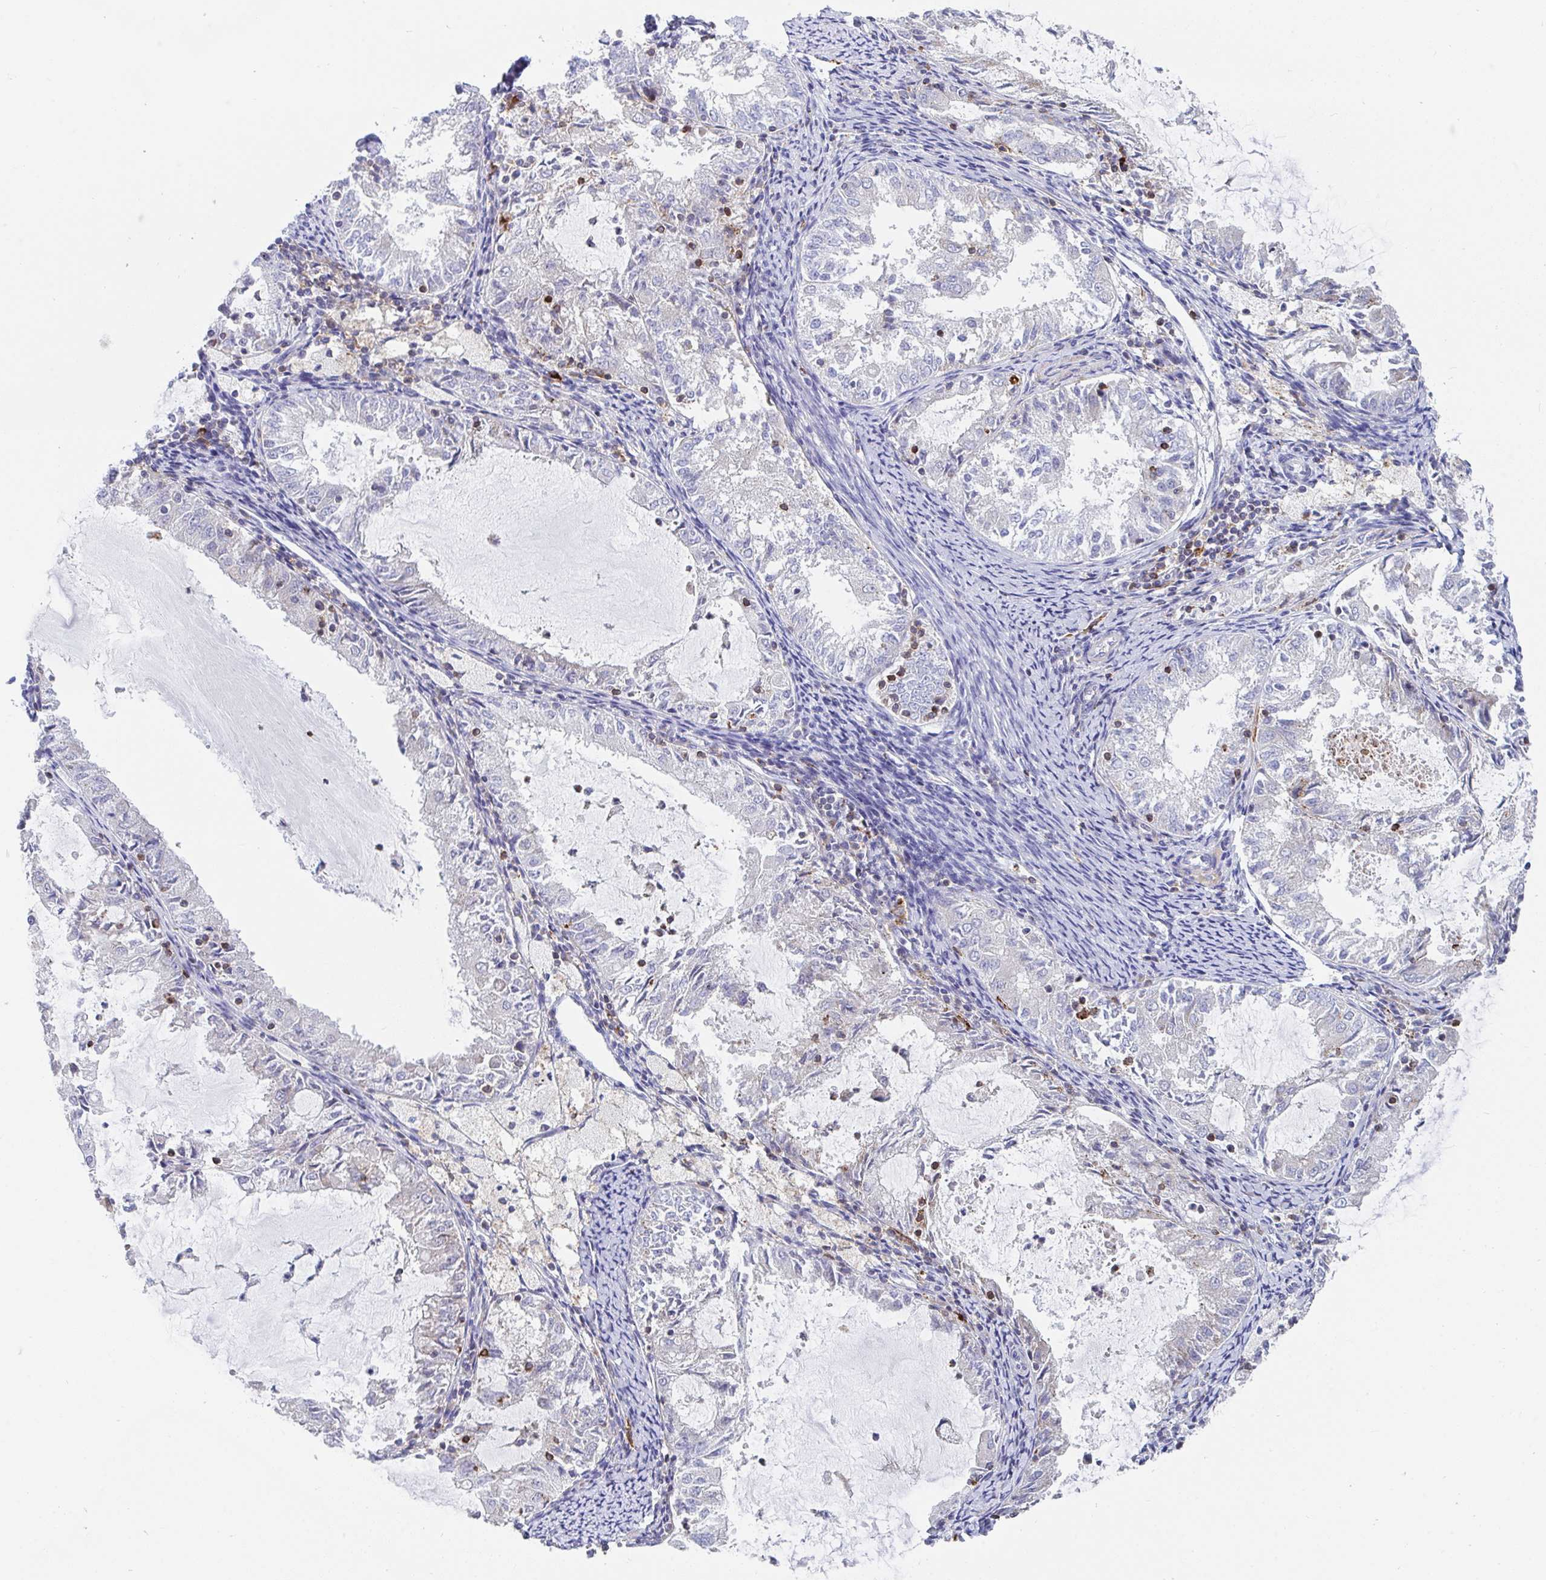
{"staining": {"intensity": "negative", "quantity": "none", "location": "none"}, "tissue": "endometrial cancer", "cell_type": "Tumor cells", "image_type": "cancer", "snomed": [{"axis": "morphology", "description": "Adenocarcinoma, NOS"}, {"axis": "topography", "description": "Endometrium"}], "caption": "This is an immunohistochemistry (IHC) micrograph of human endometrial cancer (adenocarcinoma). There is no expression in tumor cells.", "gene": "FRMD3", "patient": {"sex": "female", "age": 57}}